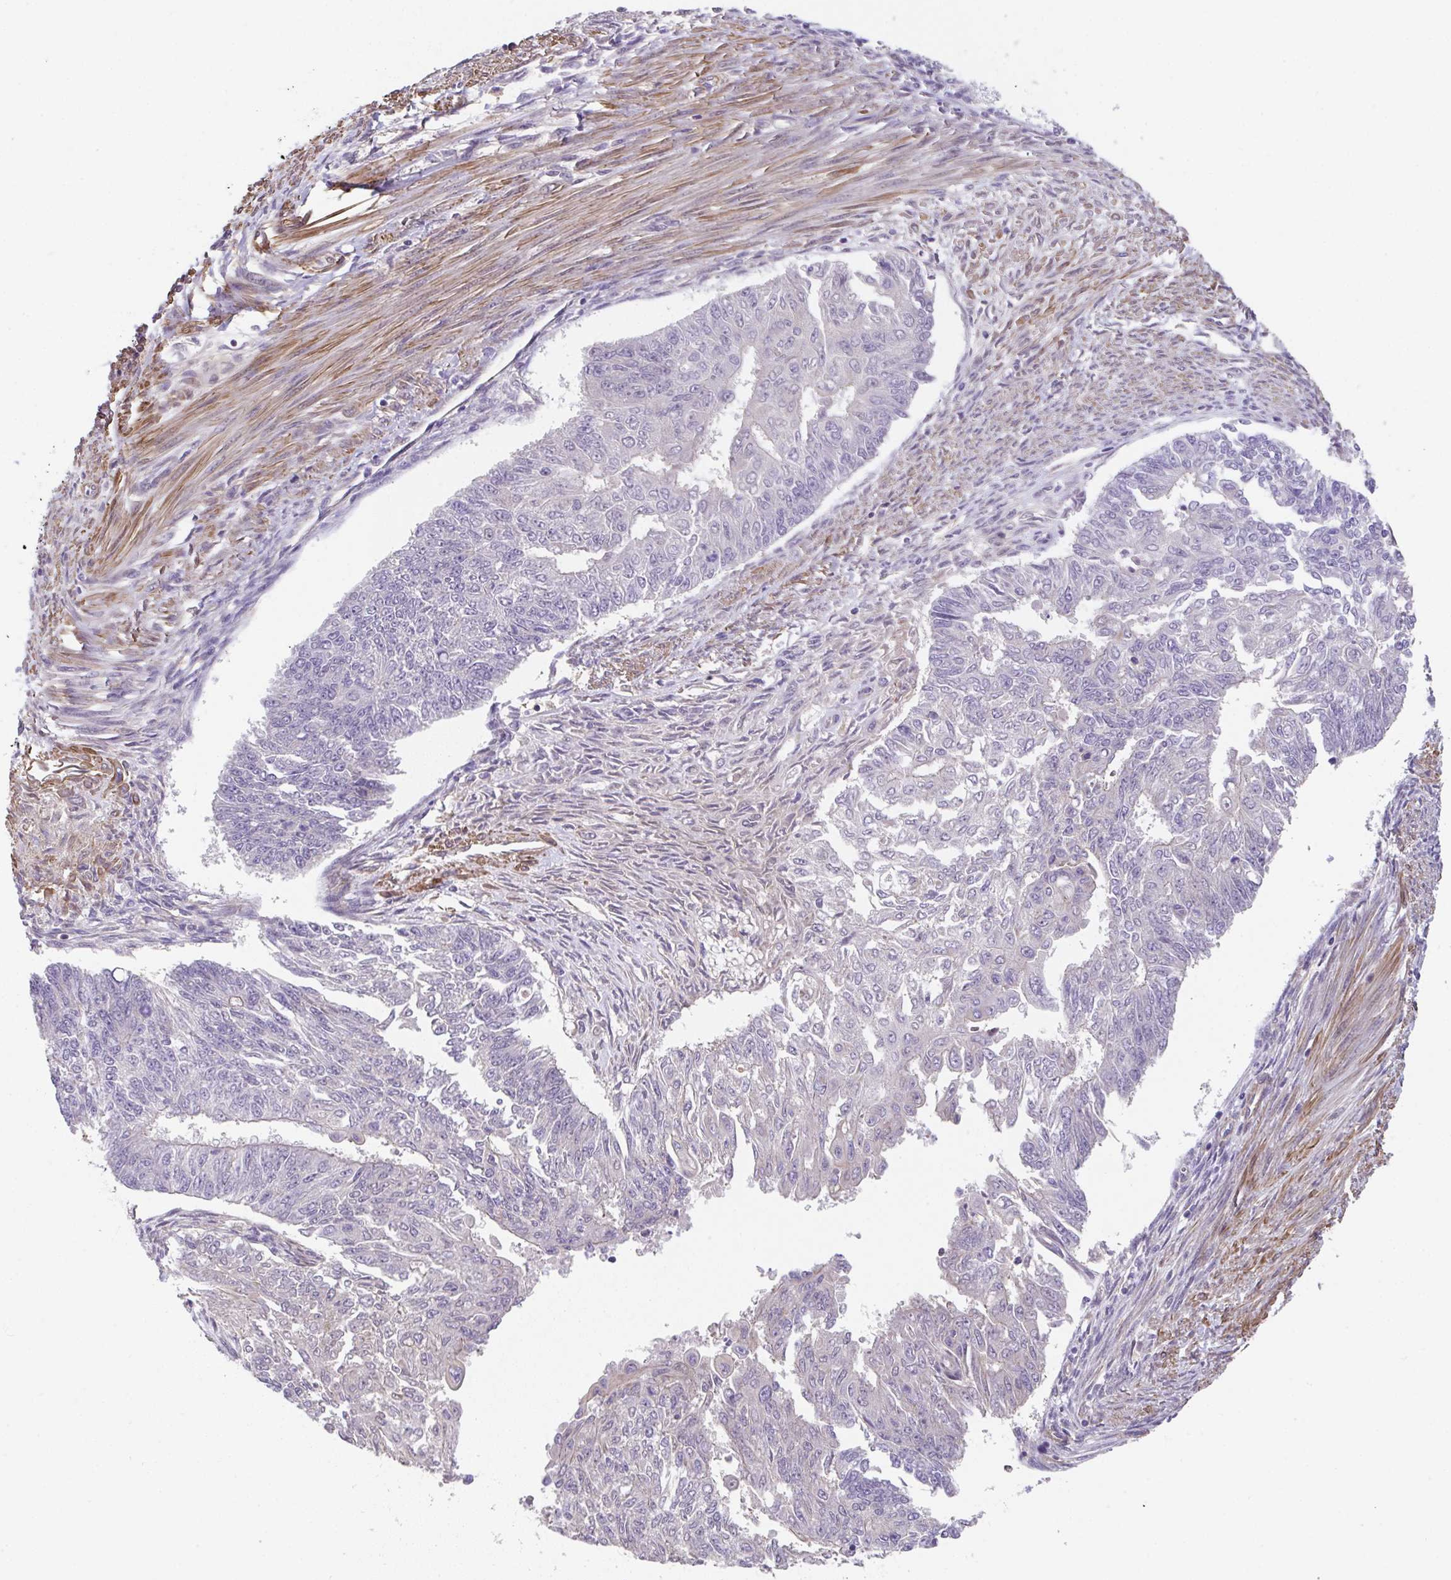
{"staining": {"intensity": "negative", "quantity": "none", "location": "none"}, "tissue": "endometrial cancer", "cell_type": "Tumor cells", "image_type": "cancer", "snomed": [{"axis": "morphology", "description": "Adenocarcinoma, NOS"}, {"axis": "topography", "description": "Endometrium"}], "caption": "Tumor cells show no significant staining in adenocarcinoma (endometrial).", "gene": "ZNF696", "patient": {"sex": "female", "age": 32}}